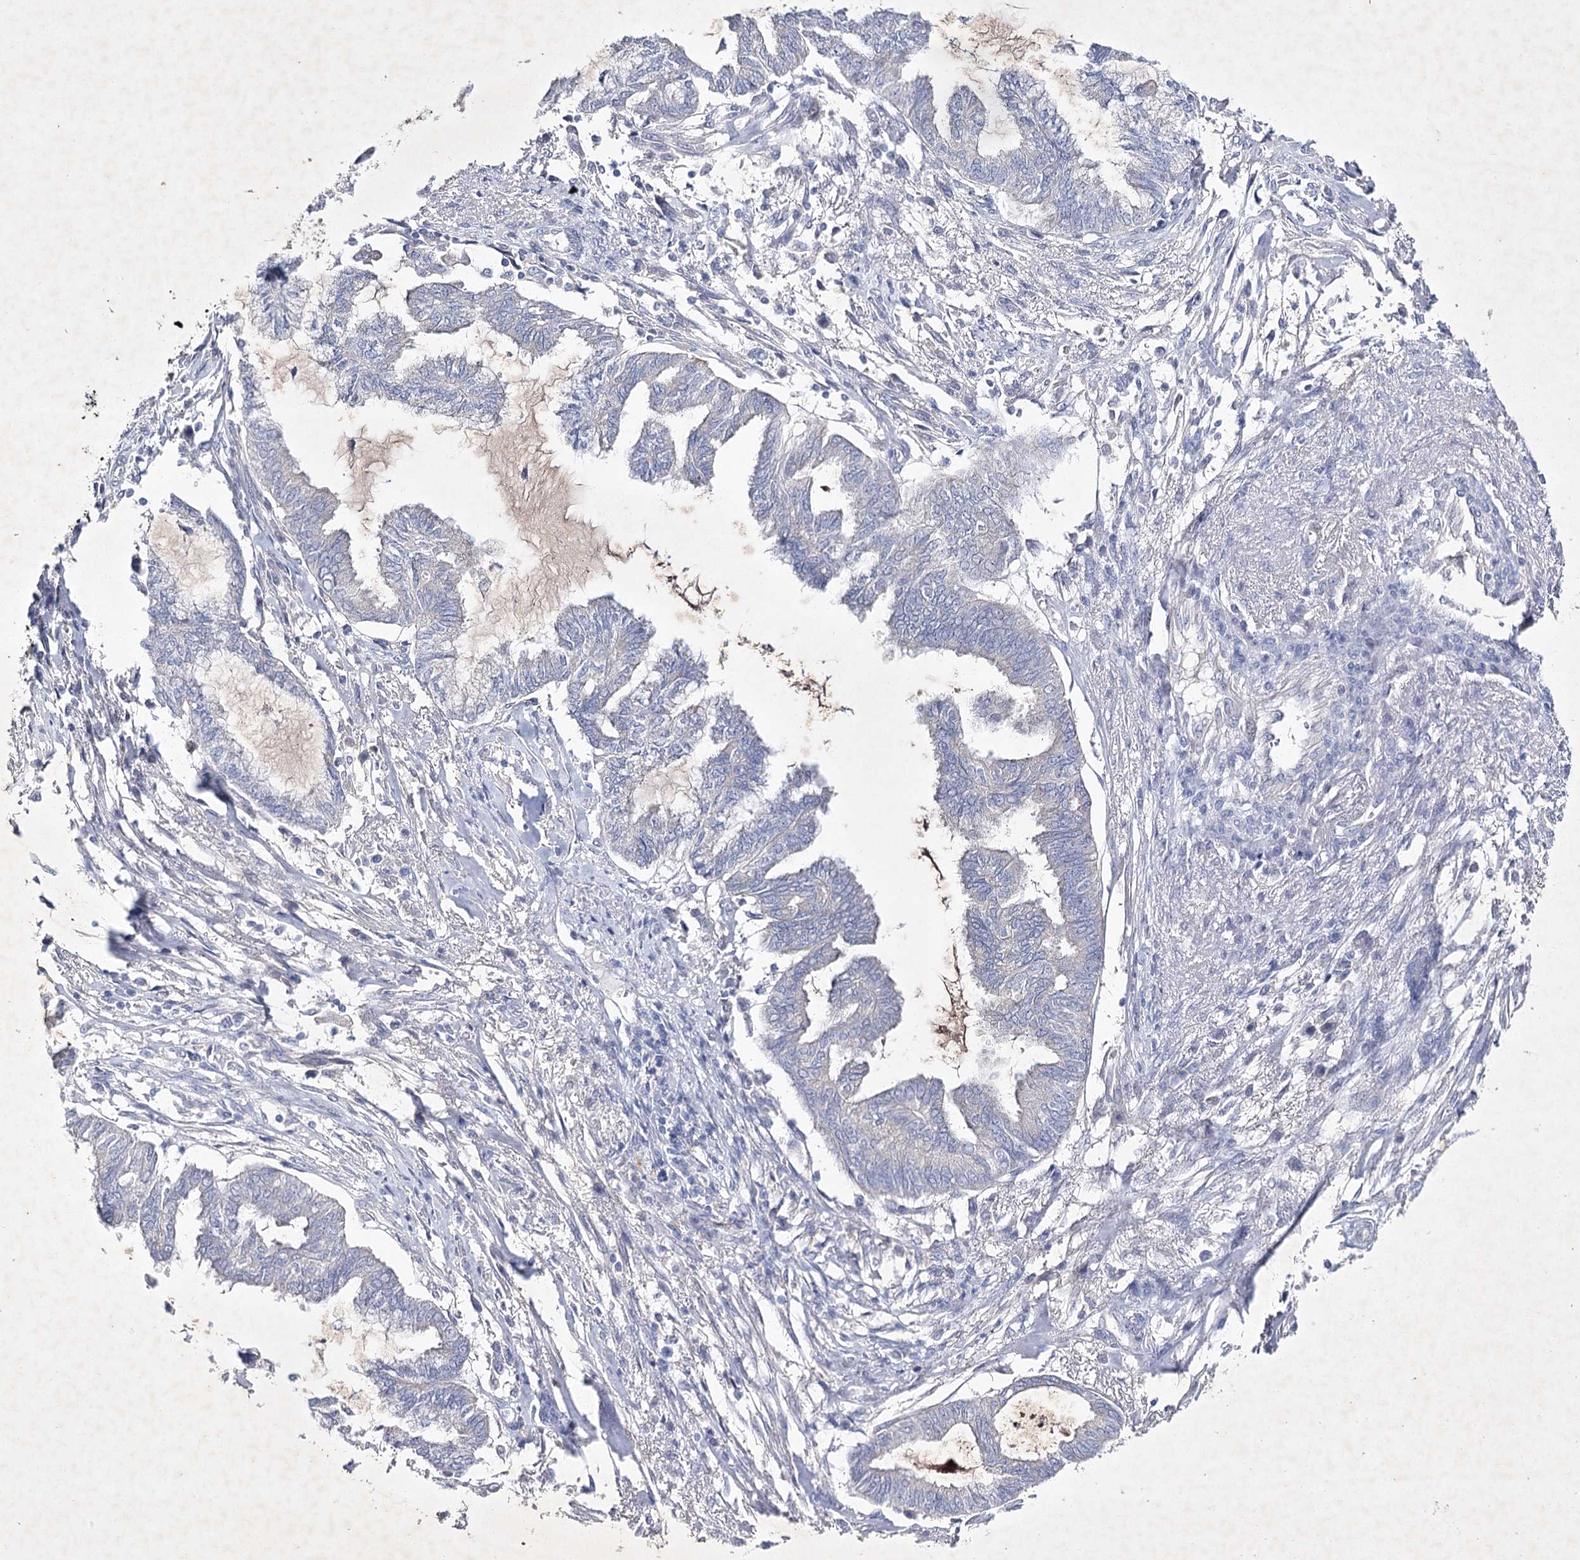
{"staining": {"intensity": "negative", "quantity": "none", "location": "none"}, "tissue": "endometrial cancer", "cell_type": "Tumor cells", "image_type": "cancer", "snomed": [{"axis": "morphology", "description": "Adenocarcinoma, NOS"}, {"axis": "topography", "description": "Endometrium"}], "caption": "A high-resolution image shows immunohistochemistry staining of endometrial adenocarcinoma, which displays no significant expression in tumor cells. Brightfield microscopy of immunohistochemistry (IHC) stained with DAB (brown) and hematoxylin (blue), captured at high magnification.", "gene": "COX15", "patient": {"sex": "female", "age": 86}}